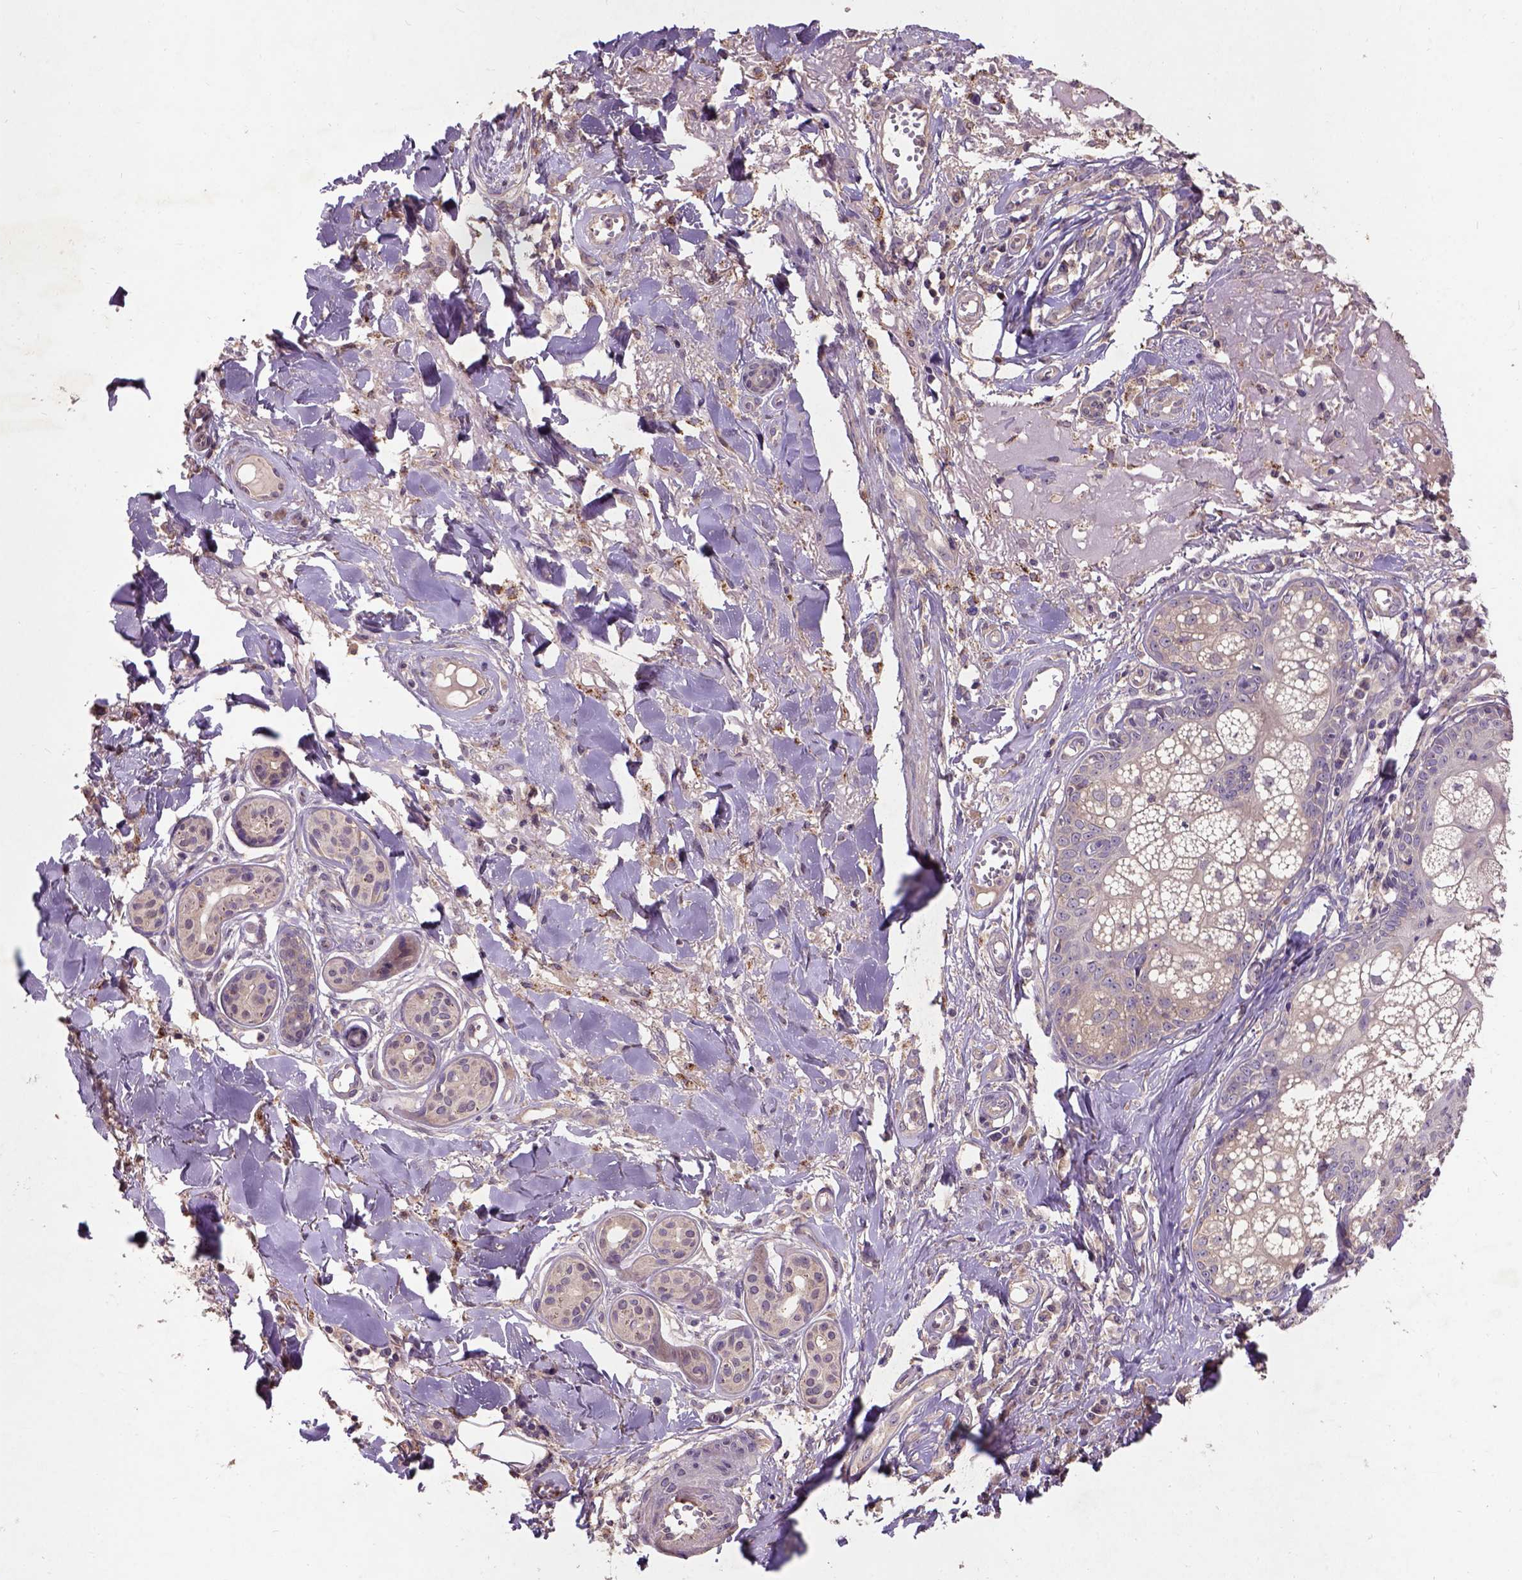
{"staining": {"intensity": "negative", "quantity": "none", "location": "none"}, "tissue": "skin cancer", "cell_type": "Tumor cells", "image_type": "cancer", "snomed": [{"axis": "morphology", "description": "Squamous cell carcinoma, NOS"}, {"axis": "topography", "description": "Skin"}], "caption": "Immunohistochemical staining of skin cancer (squamous cell carcinoma) reveals no significant expression in tumor cells.", "gene": "KBTBD8", "patient": {"sex": "male", "age": 75}}